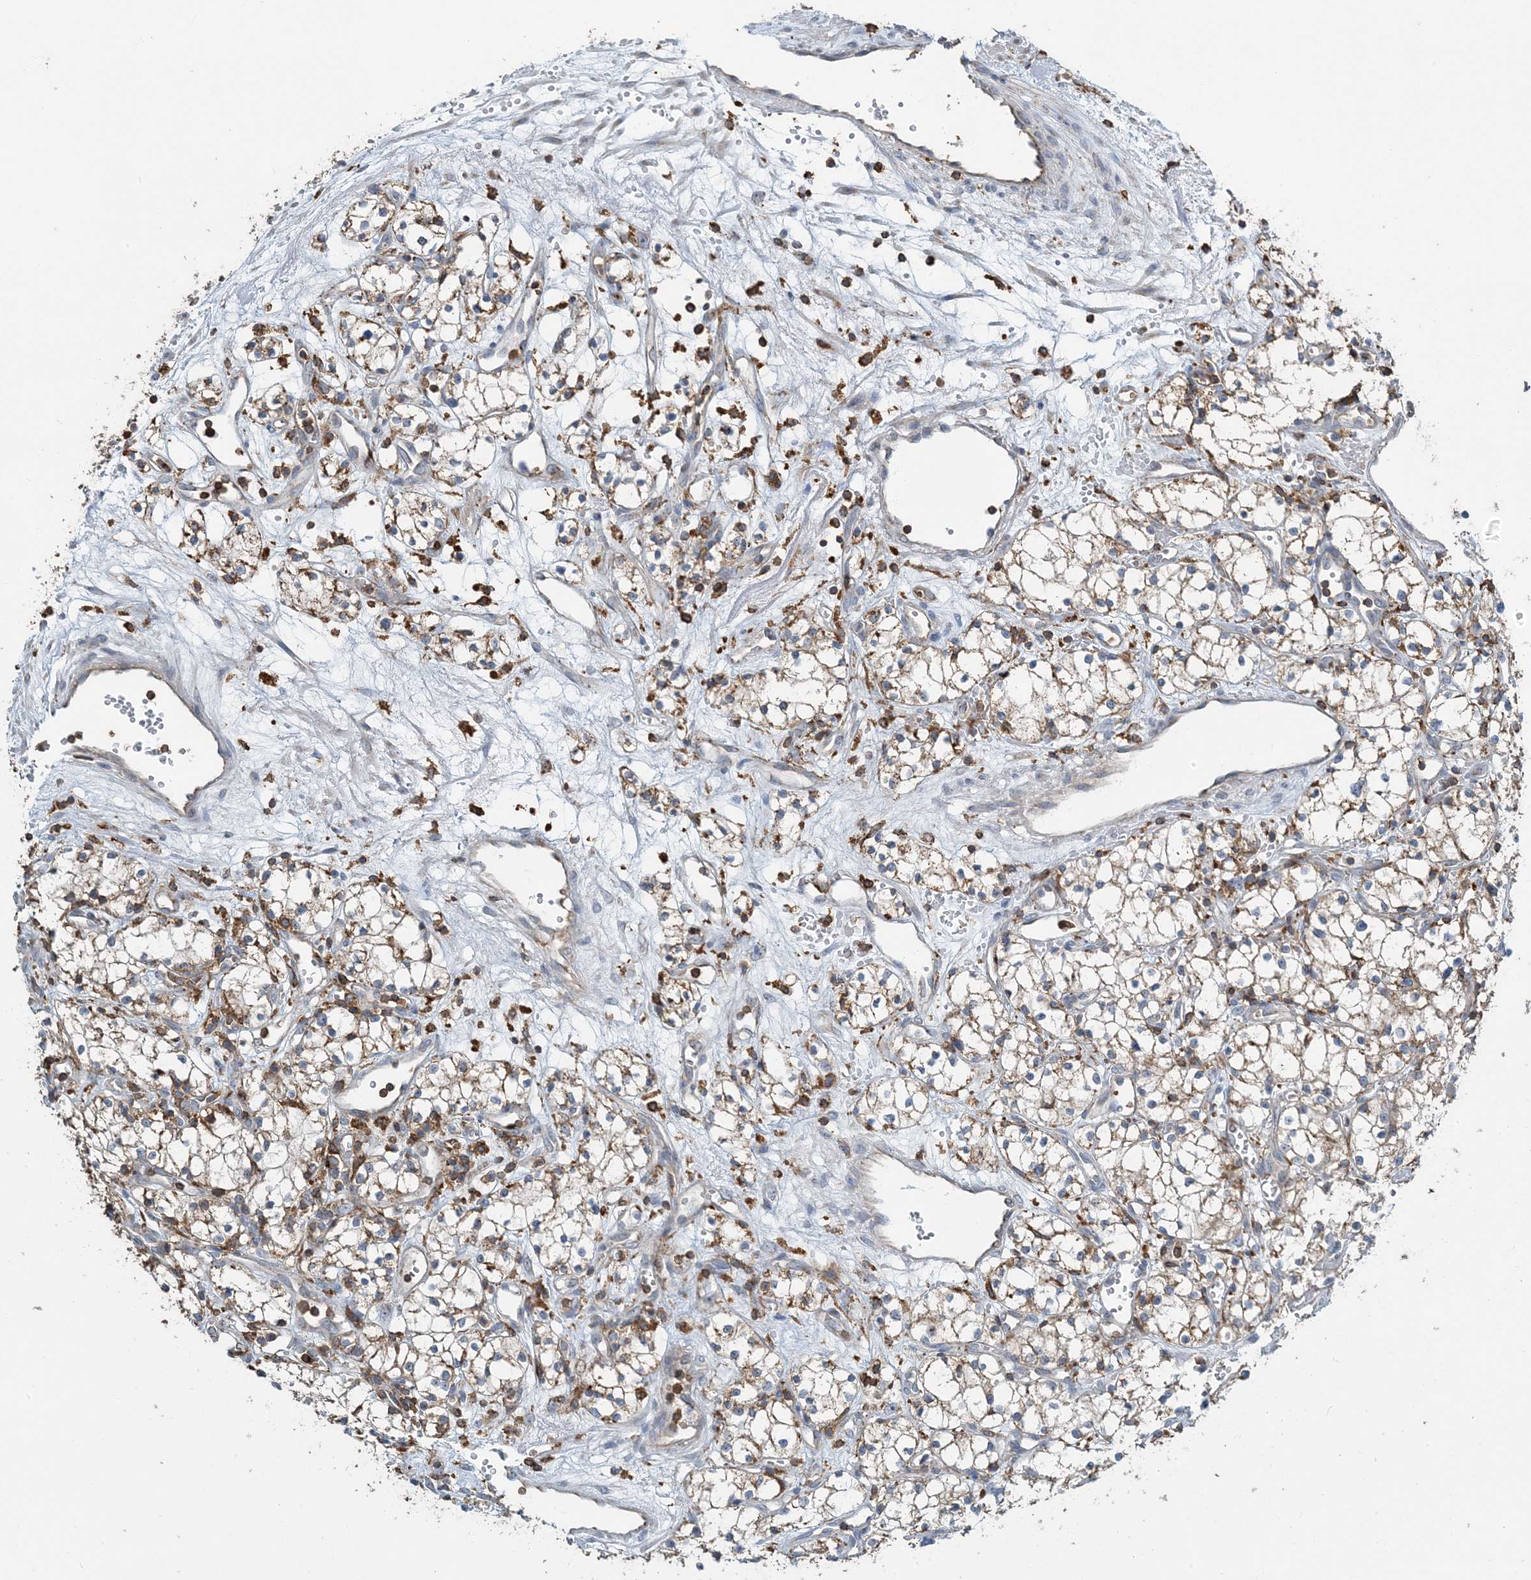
{"staining": {"intensity": "moderate", "quantity": ">75%", "location": "cytoplasmic/membranous"}, "tissue": "renal cancer", "cell_type": "Tumor cells", "image_type": "cancer", "snomed": [{"axis": "morphology", "description": "Adenocarcinoma, NOS"}, {"axis": "topography", "description": "Kidney"}], "caption": "Protein expression analysis of human renal adenocarcinoma reveals moderate cytoplasmic/membranous staining in approximately >75% of tumor cells.", "gene": "TMLHE", "patient": {"sex": "male", "age": 59}}